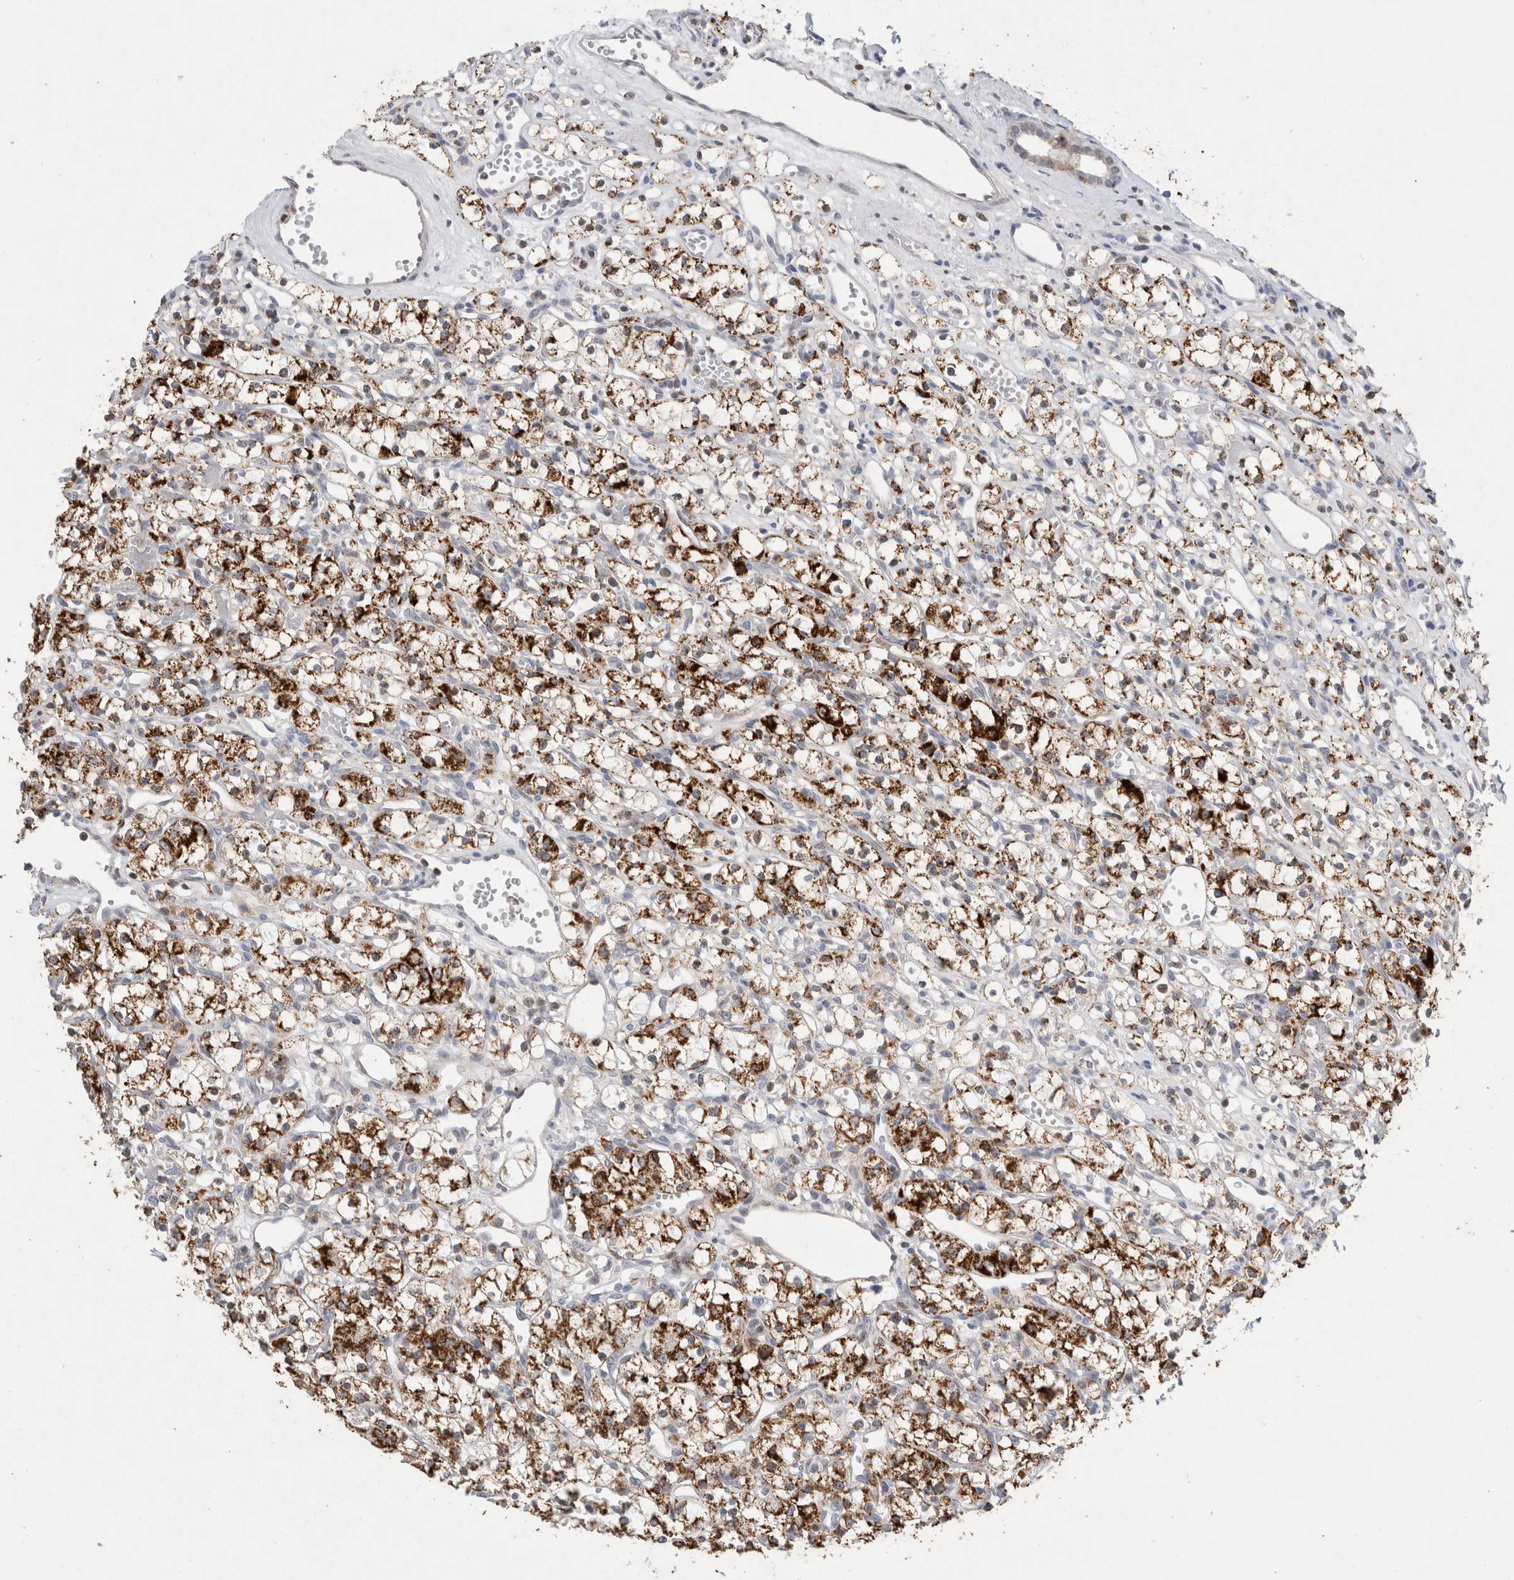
{"staining": {"intensity": "strong", "quantity": ">75%", "location": "cytoplasmic/membranous"}, "tissue": "renal cancer", "cell_type": "Tumor cells", "image_type": "cancer", "snomed": [{"axis": "morphology", "description": "Adenocarcinoma, NOS"}, {"axis": "topography", "description": "Kidney"}], "caption": "Renal cancer was stained to show a protein in brown. There is high levels of strong cytoplasmic/membranous expression in approximately >75% of tumor cells.", "gene": "AGMAT", "patient": {"sex": "female", "age": 59}}